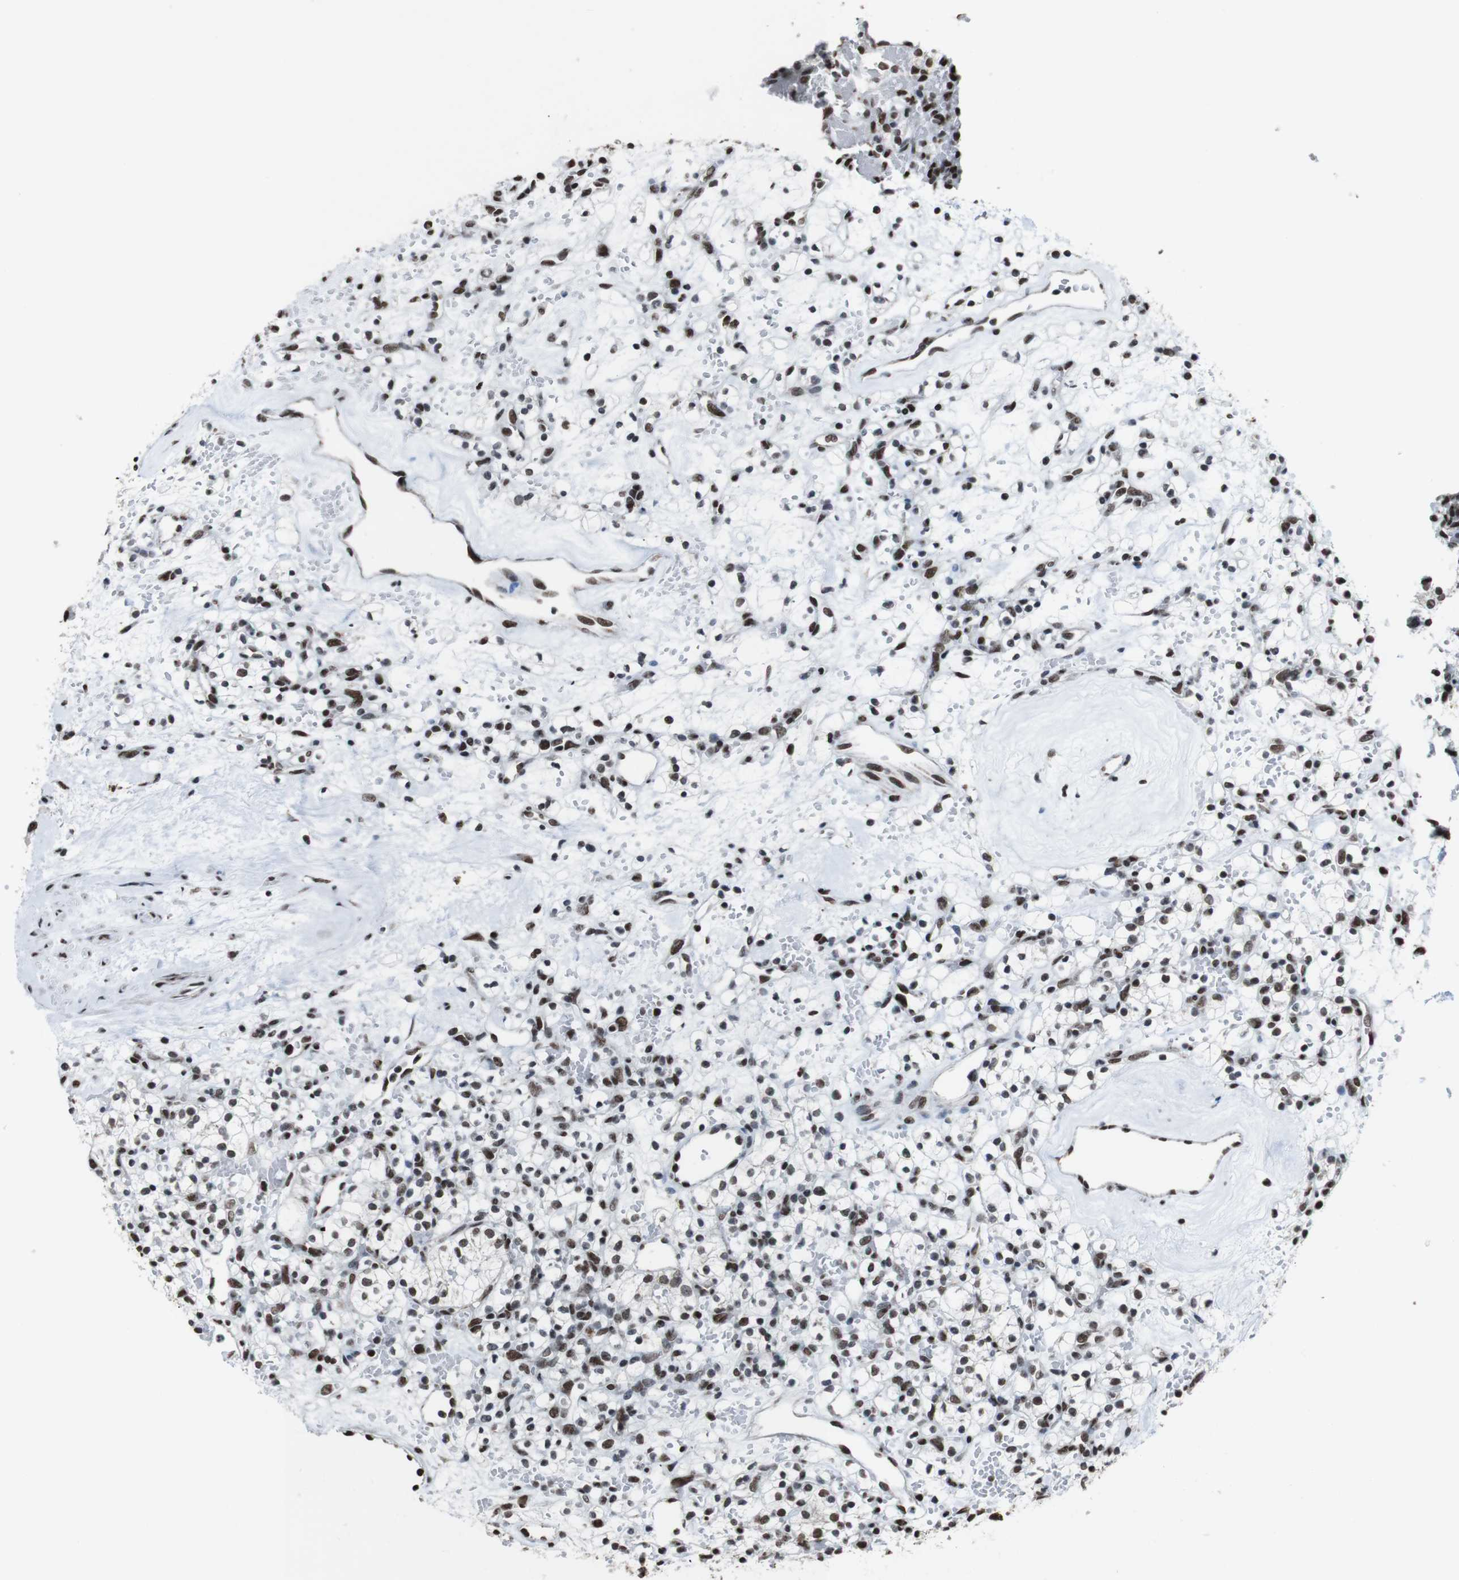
{"staining": {"intensity": "weak", "quantity": "25%-75%", "location": "nuclear"}, "tissue": "renal cancer", "cell_type": "Tumor cells", "image_type": "cancer", "snomed": [{"axis": "morphology", "description": "Adenocarcinoma, NOS"}, {"axis": "topography", "description": "Kidney"}], "caption": "IHC micrograph of neoplastic tissue: renal cancer (adenocarcinoma) stained using immunohistochemistry (IHC) reveals low levels of weak protein expression localized specifically in the nuclear of tumor cells, appearing as a nuclear brown color.", "gene": "ROMO1", "patient": {"sex": "female", "age": 60}}